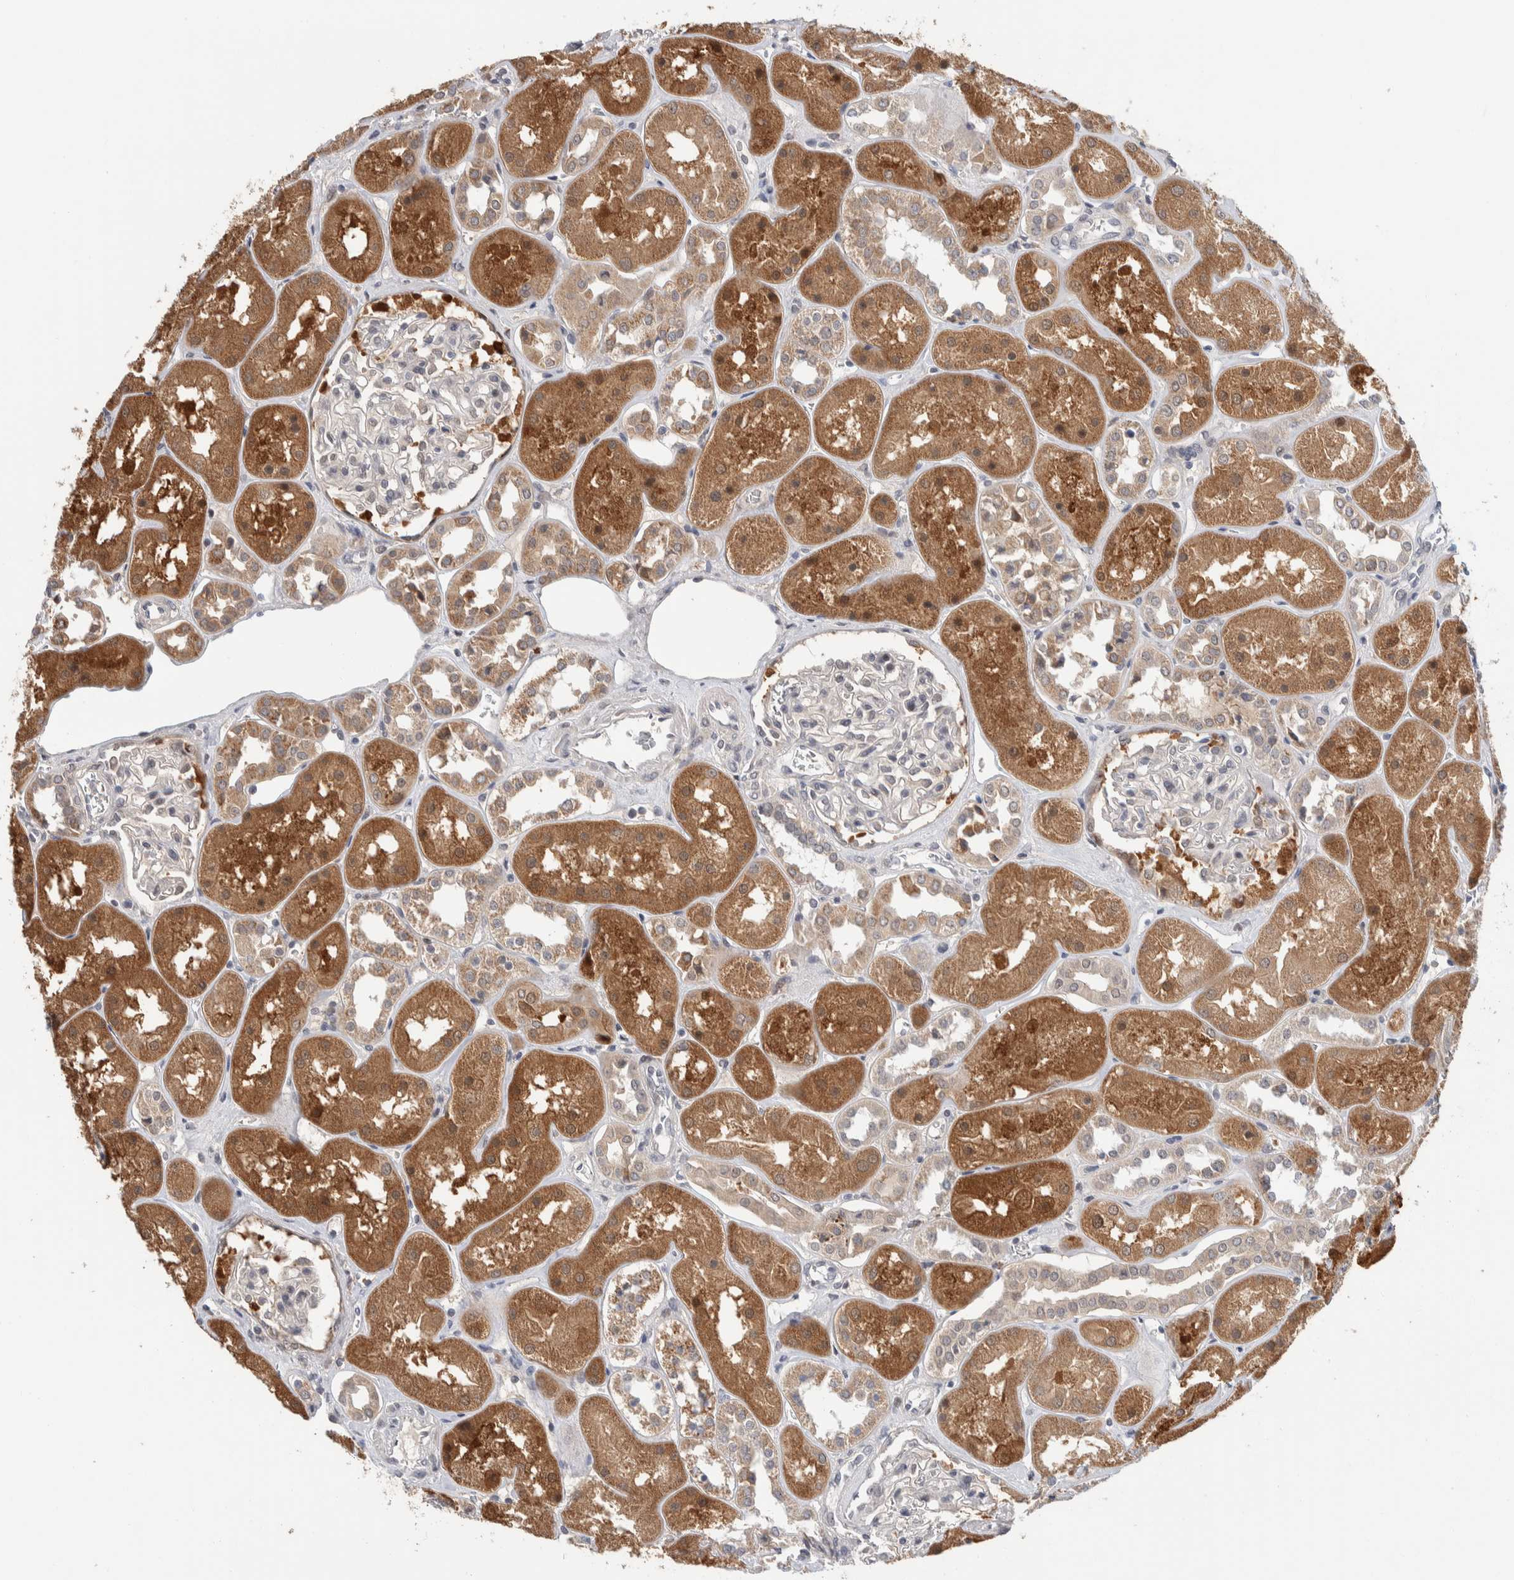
{"staining": {"intensity": "weak", "quantity": "<25%", "location": "cytoplasmic/membranous"}, "tissue": "kidney", "cell_type": "Cells in glomeruli", "image_type": "normal", "snomed": [{"axis": "morphology", "description": "Normal tissue, NOS"}, {"axis": "topography", "description": "Kidney"}], "caption": "This is an immunohistochemistry image of benign human kidney. There is no positivity in cells in glomeruli.", "gene": "SHPK", "patient": {"sex": "male", "age": 70}}